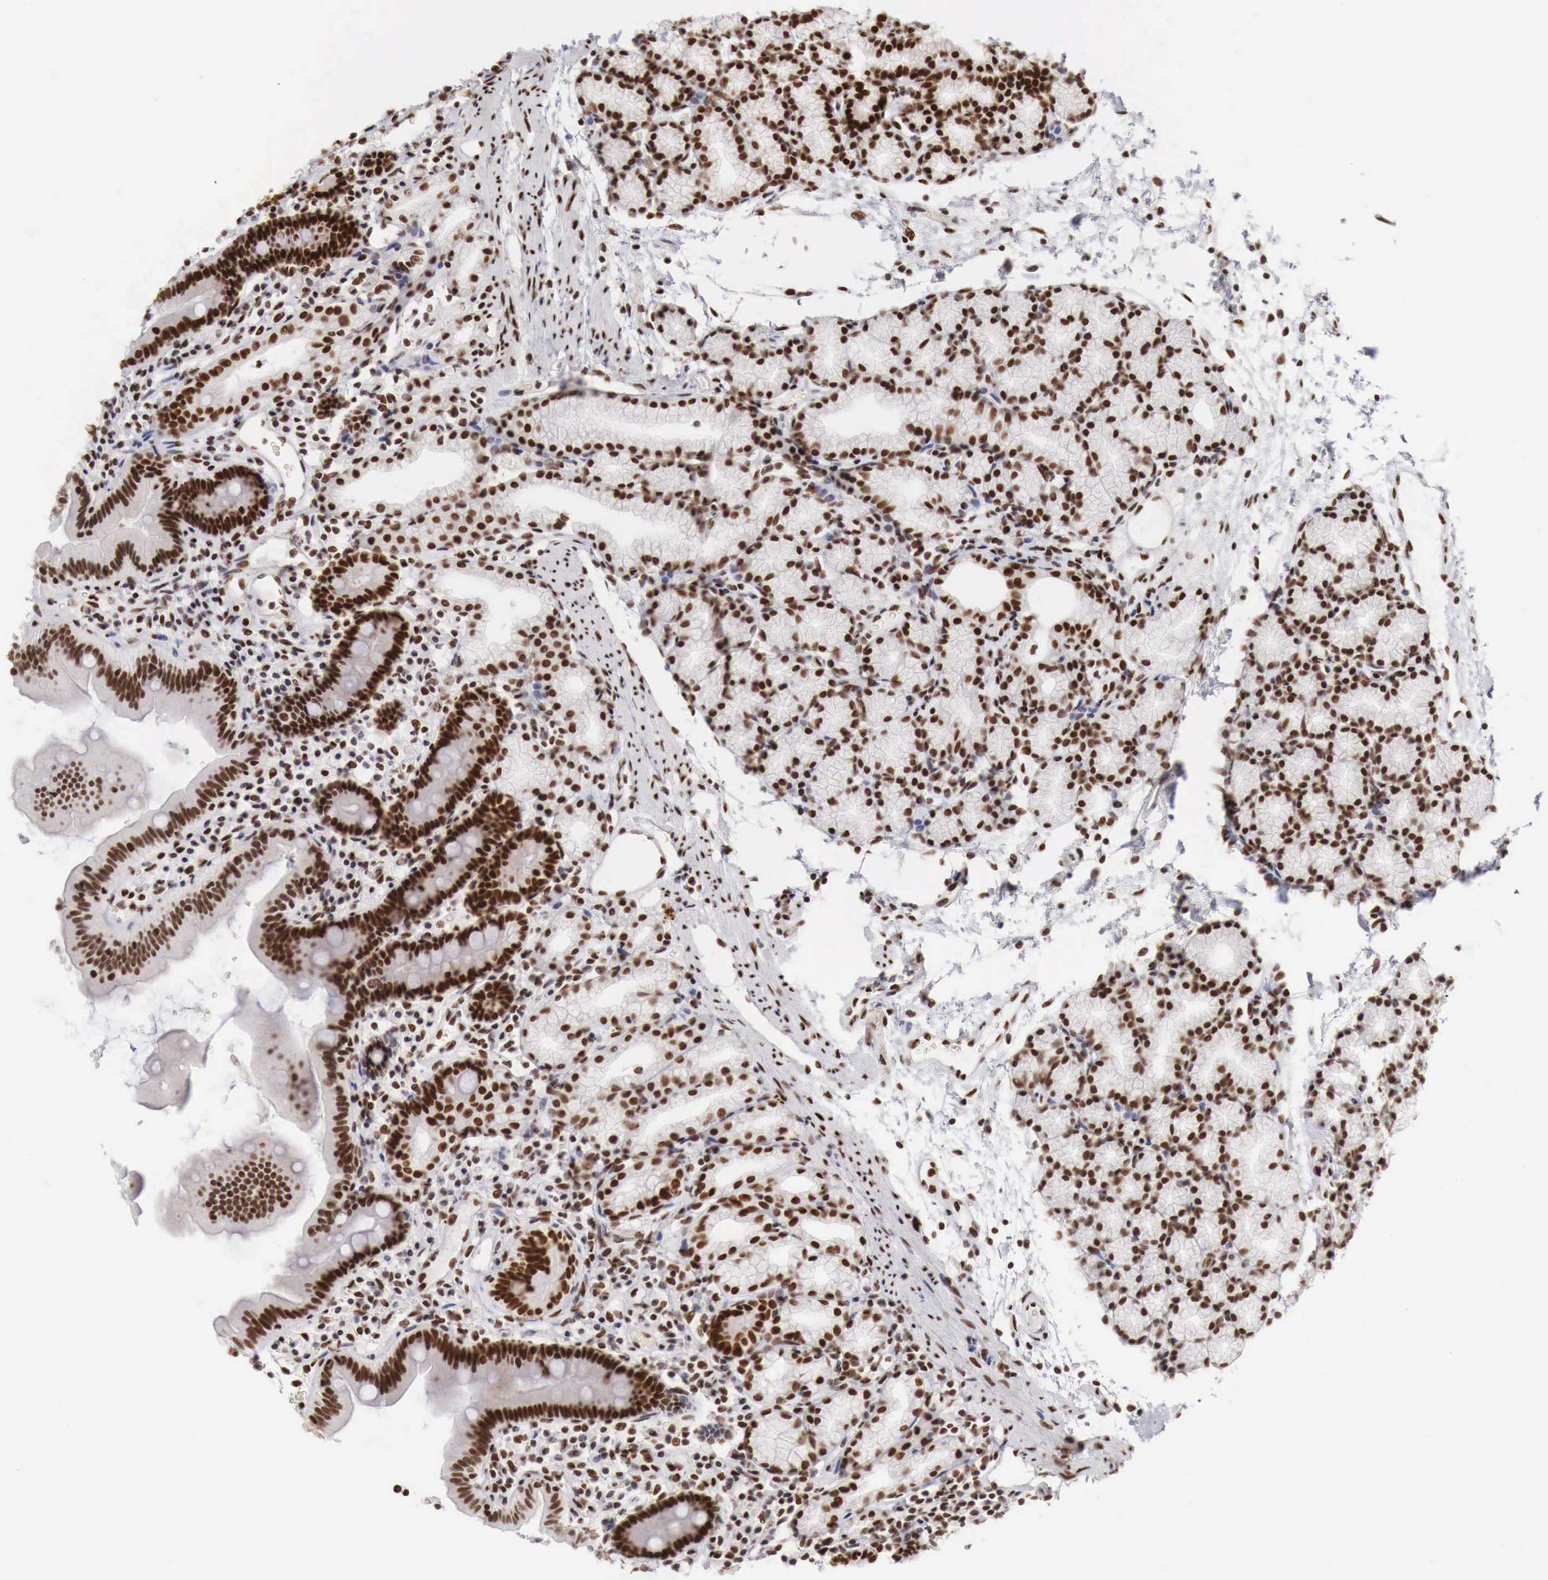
{"staining": {"intensity": "strong", "quantity": ">75%", "location": "nuclear"}, "tissue": "duodenum", "cell_type": "Glandular cells", "image_type": "normal", "snomed": [{"axis": "morphology", "description": "Normal tissue, NOS"}, {"axis": "topography", "description": "Duodenum"}], "caption": "Glandular cells reveal strong nuclear positivity in about >75% of cells in normal duodenum. (Brightfield microscopy of DAB IHC at high magnification).", "gene": "PHF14", "patient": {"sex": "female", "age": 48}}